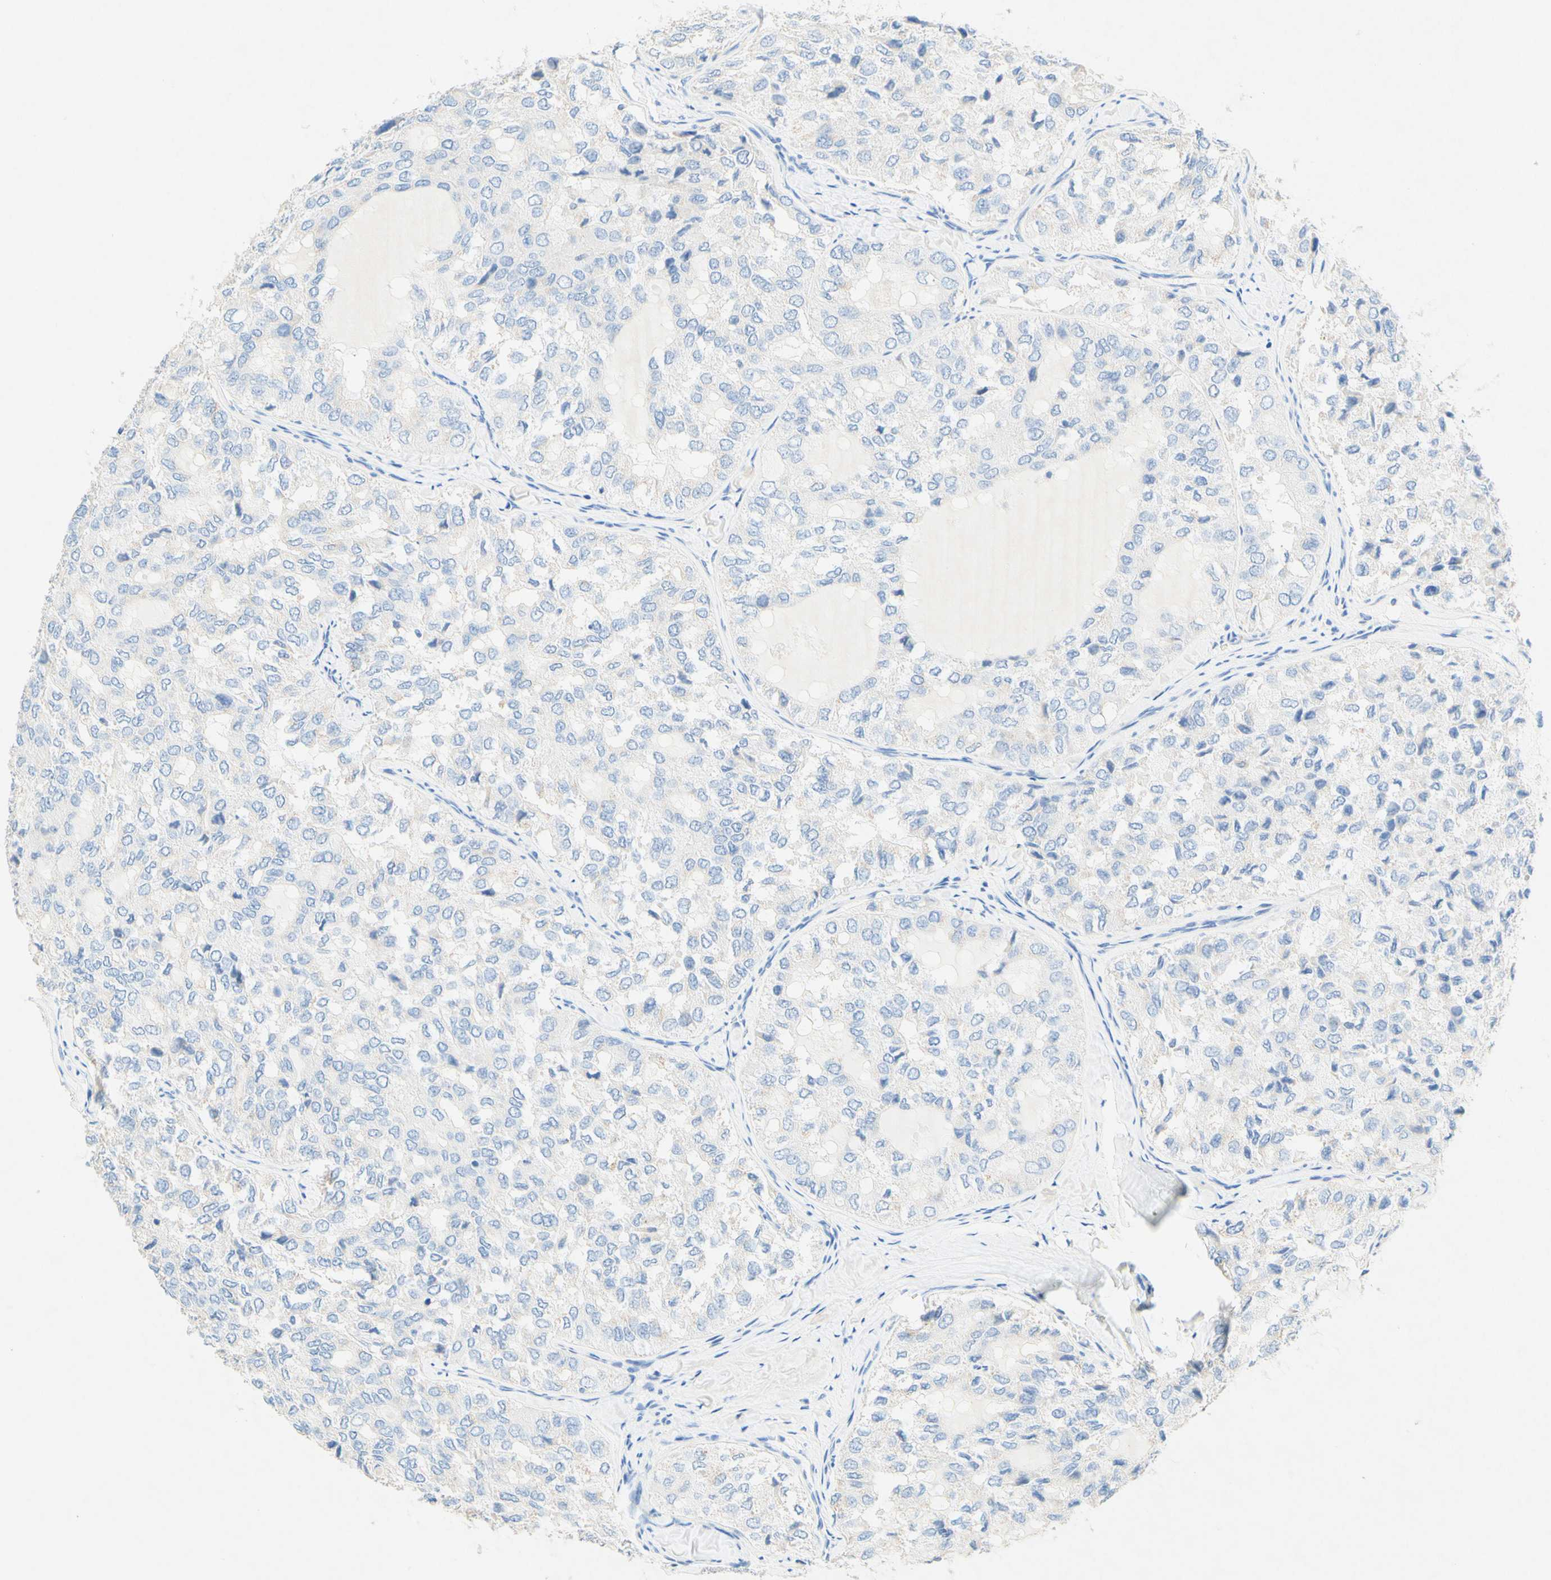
{"staining": {"intensity": "negative", "quantity": "none", "location": "none"}, "tissue": "thyroid cancer", "cell_type": "Tumor cells", "image_type": "cancer", "snomed": [{"axis": "morphology", "description": "Follicular adenoma carcinoma, NOS"}, {"axis": "topography", "description": "Thyroid gland"}], "caption": "This is an IHC histopathology image of human follicular adenoma carcinoma (thyroid). There is no staining in tumor cells.", "gene": "SLC46A1", "patient": {"sex": "male", "age": 75}}